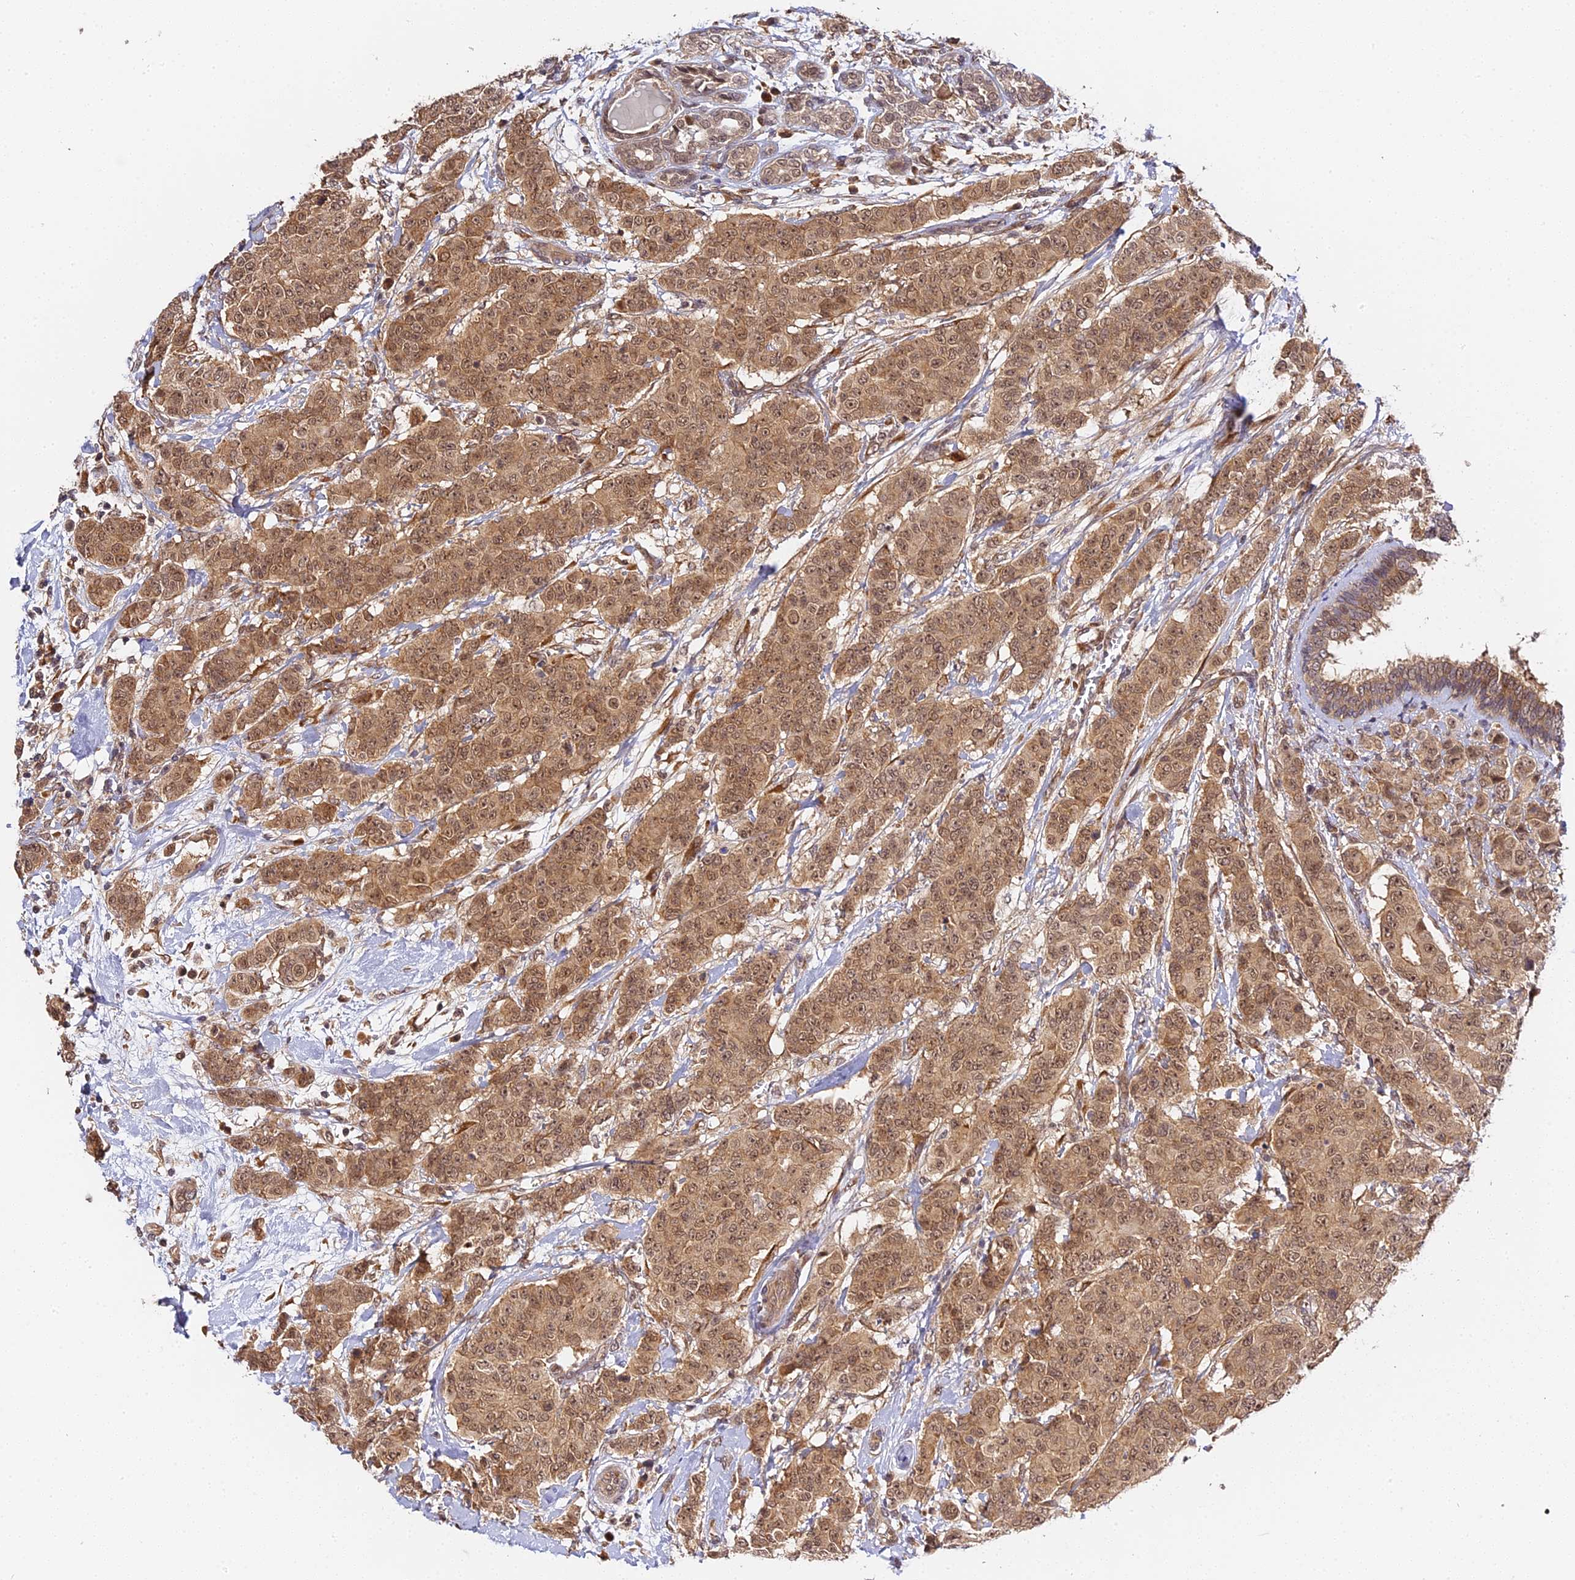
{"staining": {"intensity": "moderate", "quantity": ">75%", "location": "cytoplasmic/membranous,nuclear"}, "tissue": "breast cancer", "cell_type": "Tumor cells", "image_type": "cancer", "snomed": [{"axis": "morphology", "description": "Duct carcinoma"}, {"axis": "topography", "description": "Breast"}], "caption": "Immunohistochemical staining of human breast invasive ductal carcinoma shows moderate cytoplasmic/membranous and nuclear protein positivity in approximately >75% of tumor cells.", "gene": "IMPACT", "patient": {"sex": "female", "age": 40}}